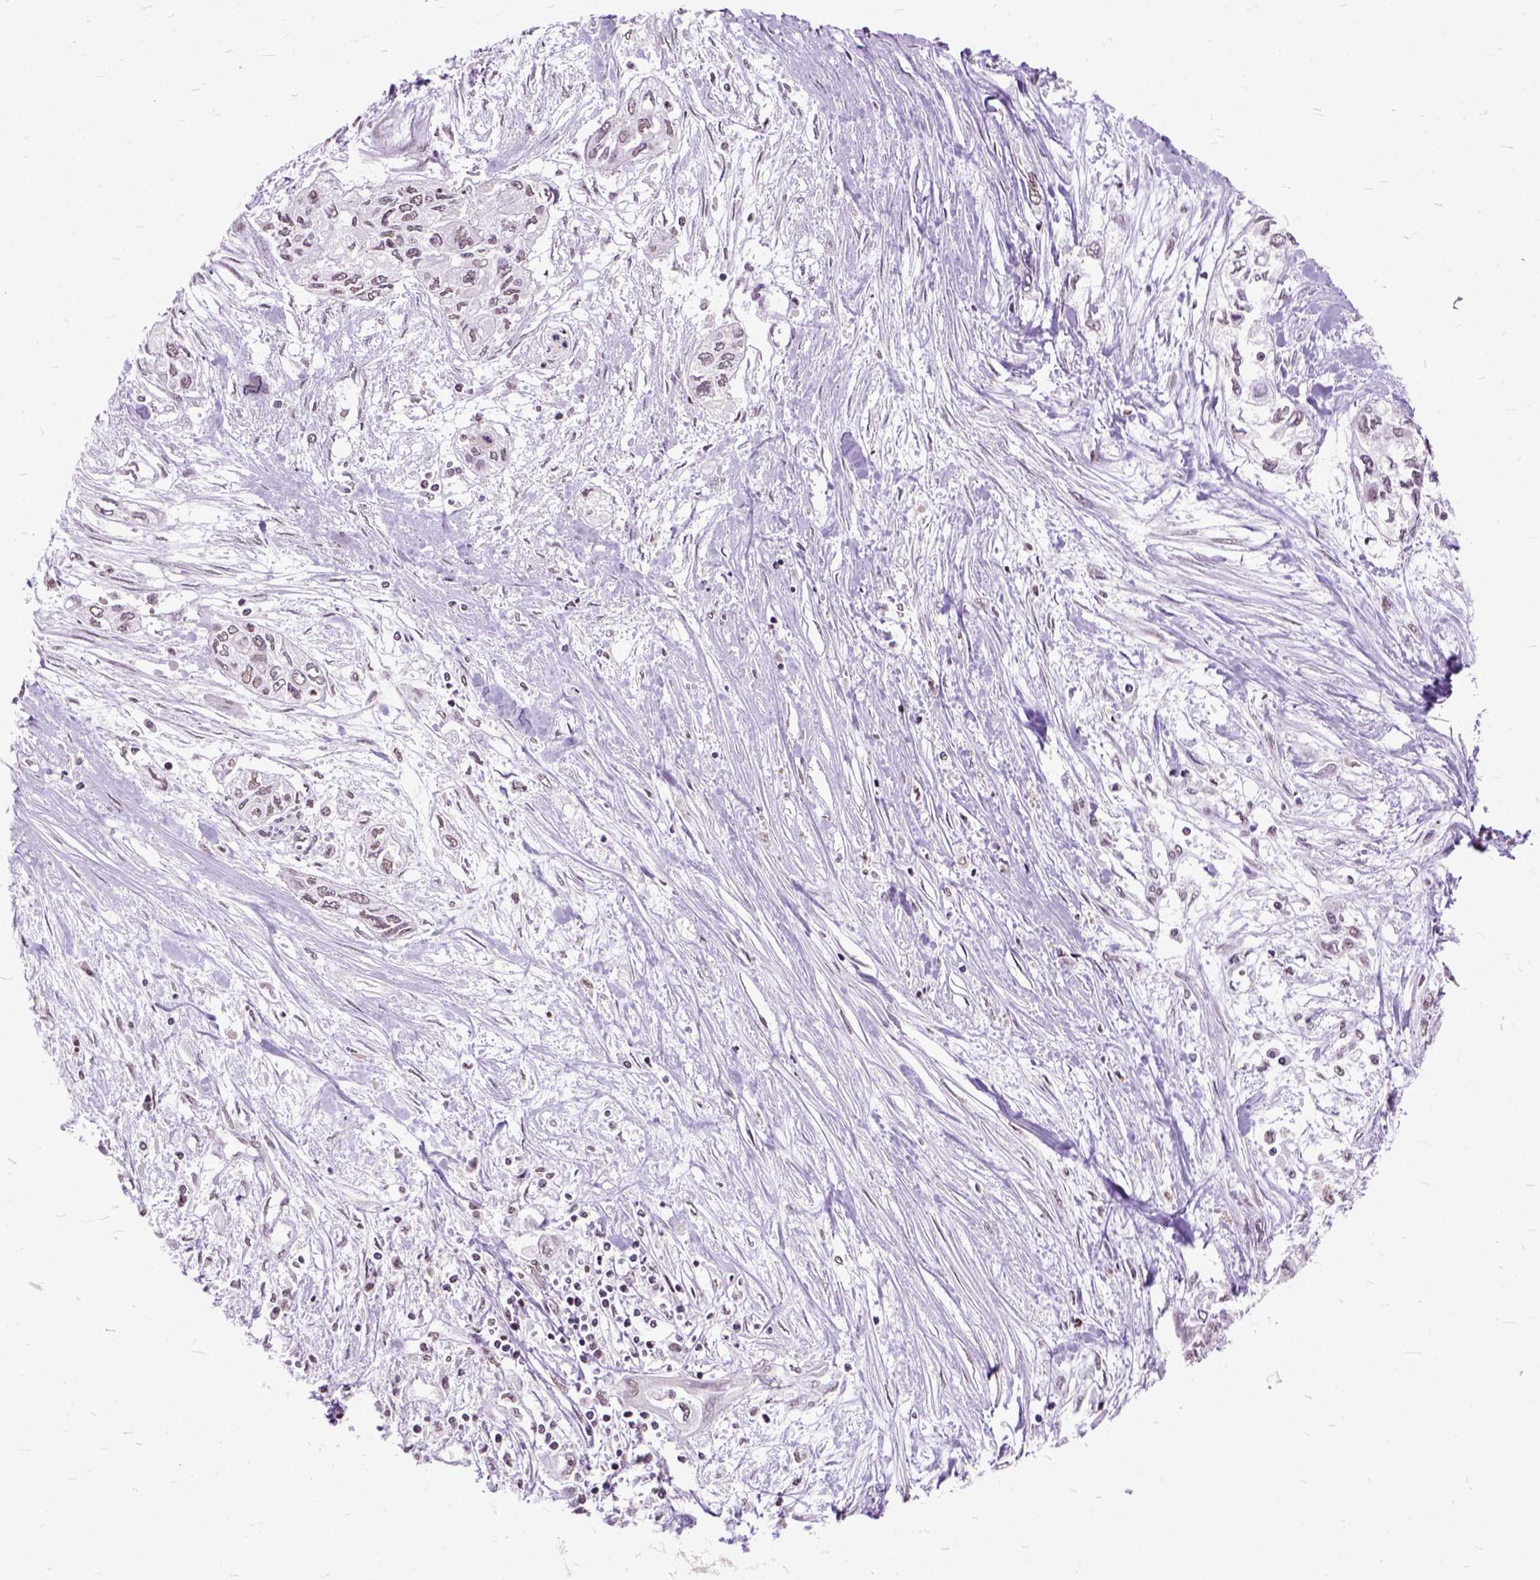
{"staining": {"intensity": "moderate", "quantity": ">75%", "location": "nuclear"}, "tissue": "pancreatic cancer", "cell_type": "Tumor cells", "image_type": "cancer", "snomed": [{"axis": "morphology", "description": "Adenocarcinoma, NOS"}, {"axis": "topography", "description": "Pancreas"}], "caption": "This is a photomicrograph of IHC staining of pancreatic cancer, which shows moderate expression in the nuclear of tumor cells.", "gene": "ORC5", "patient": {"sex": "female", "age": 55}}